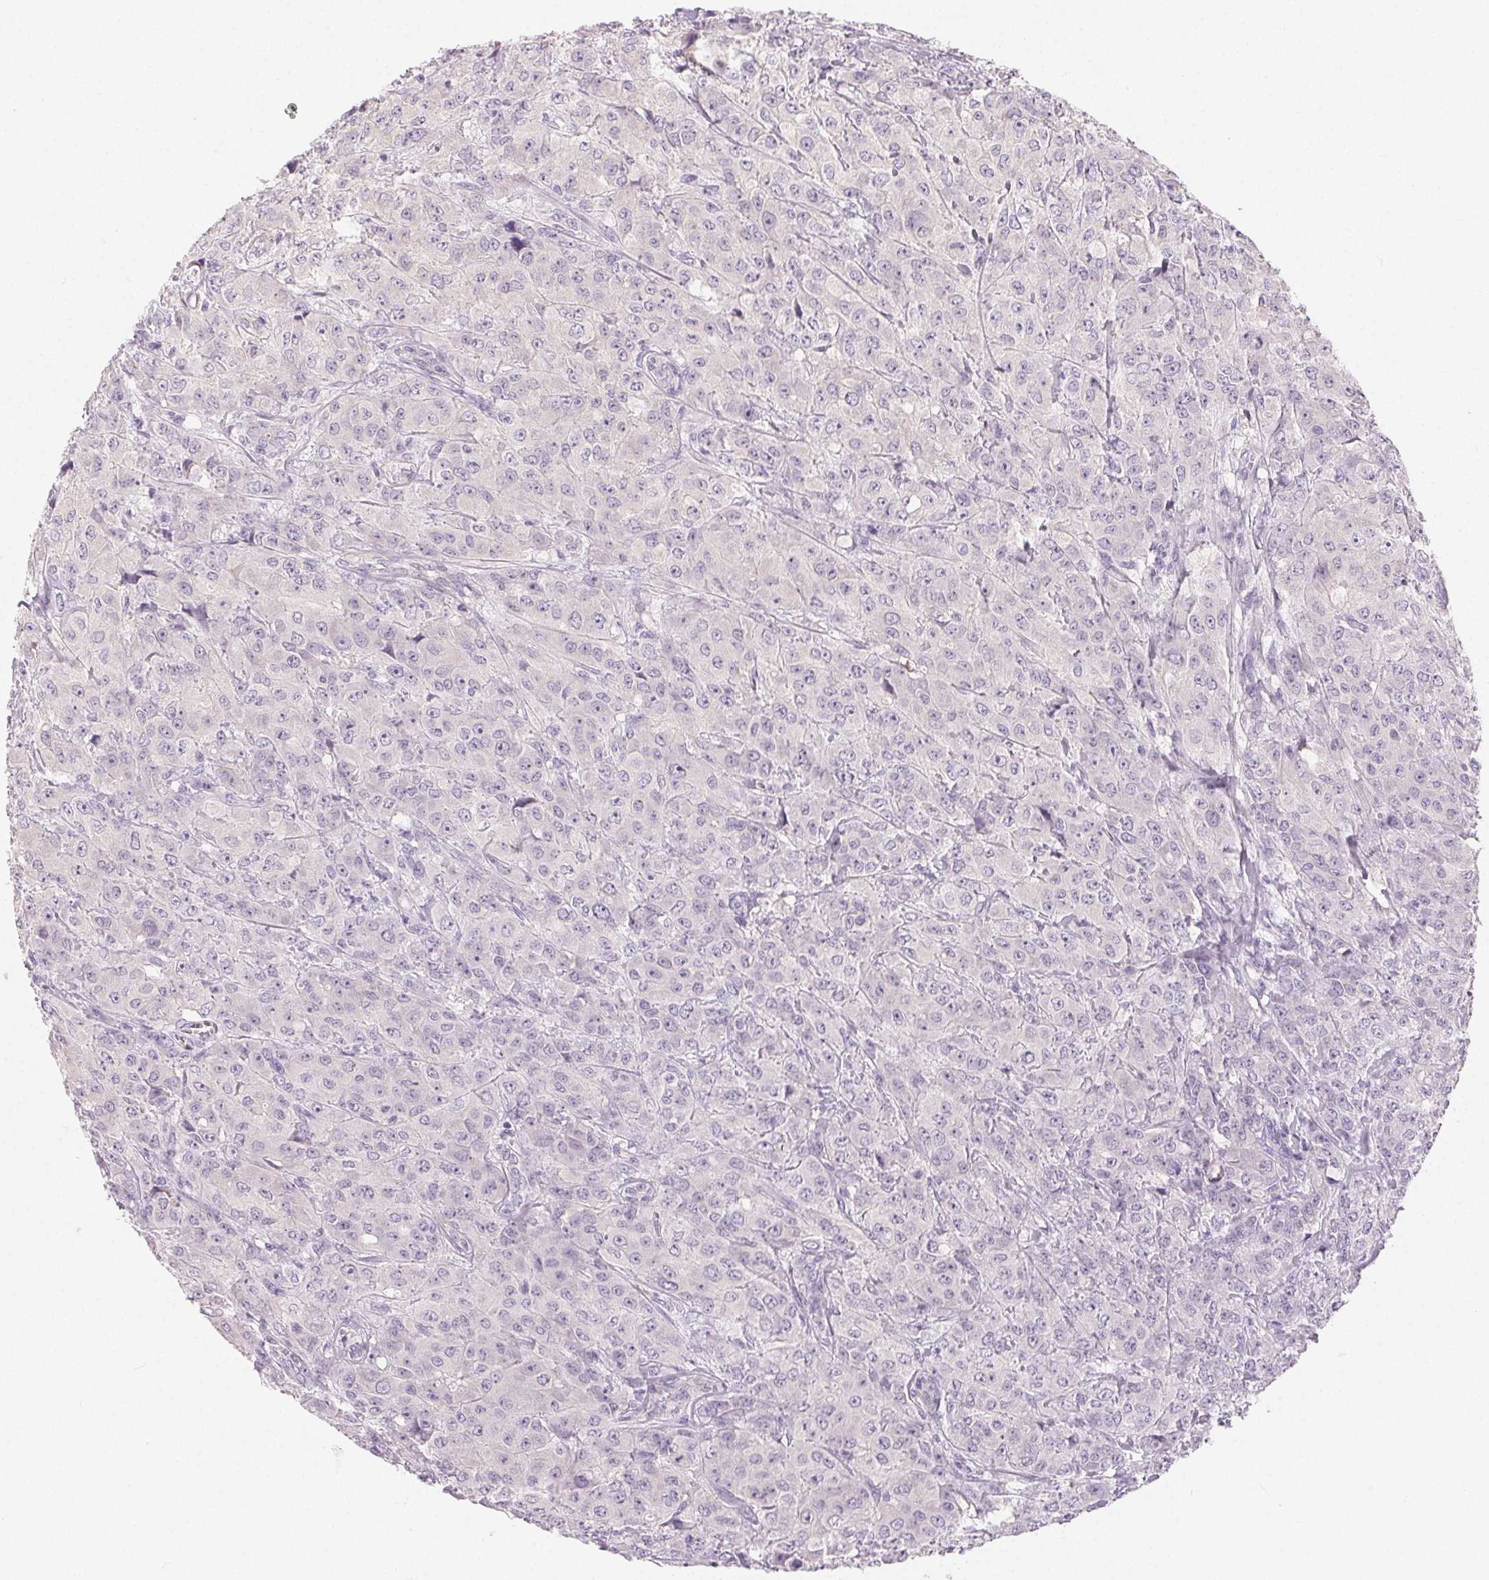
{"staining": {"intensity": "negative", "quantity": "none", "location": "none"}, "tissue": "breast cancer", "cell_type": "Tumor cells", "image_type": "cancer", "snomed": [{"axis": "morphology", "description": "Normal tissue, NOS"}, {"axis": "morphology", "description": "Duct carcinoma"}, {"axis": "topography", "description": "Breast"}], "caption": "An image of breast infiltrating ductal carcinoma stained for a protein shows no brown staining in tumor cells. (IHC, brightfield microscopy, high magnification).", "gene": "SFTPD", "patient": {"sex": "female", "age": 43}}